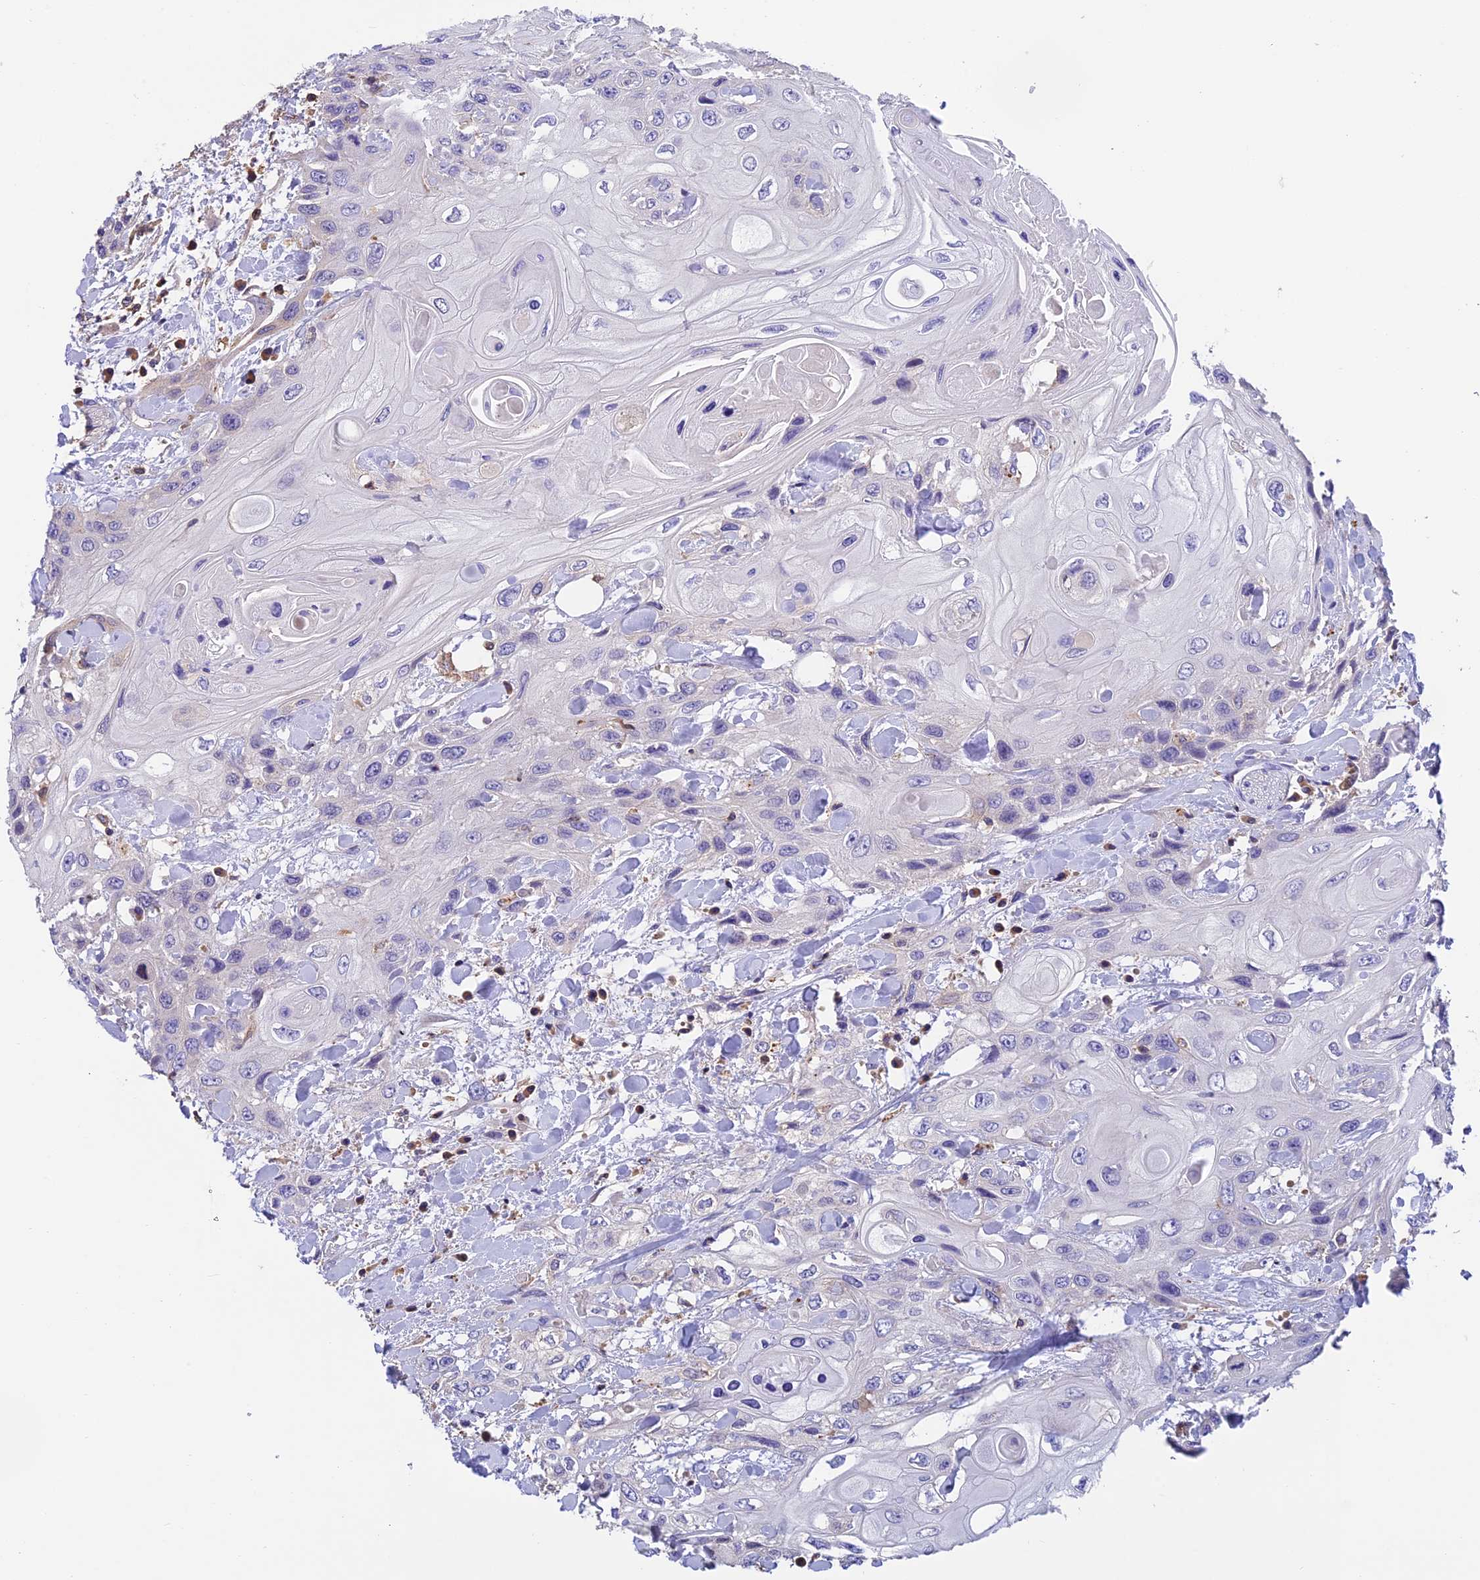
{"staining": {"intensity": "negative", "quantity": "none", "location": "none"}, "tissue": "head and neck cancer", "cell_type": "Tumor cells", "image_type": "cancer", "snomed": [{"axis": "morphology", "description": "Squamous cell carcinoma, NOS"}, {"axis": "topography", "description": "Head-Neck"}], "caption": "The IHC photomicrograph has no significant expression in tumor cells of head and neck cancer (squamous cell carcinoma) tissue.", "gene": "LPXN", "patient": {"sex": "female", "age": 43}}